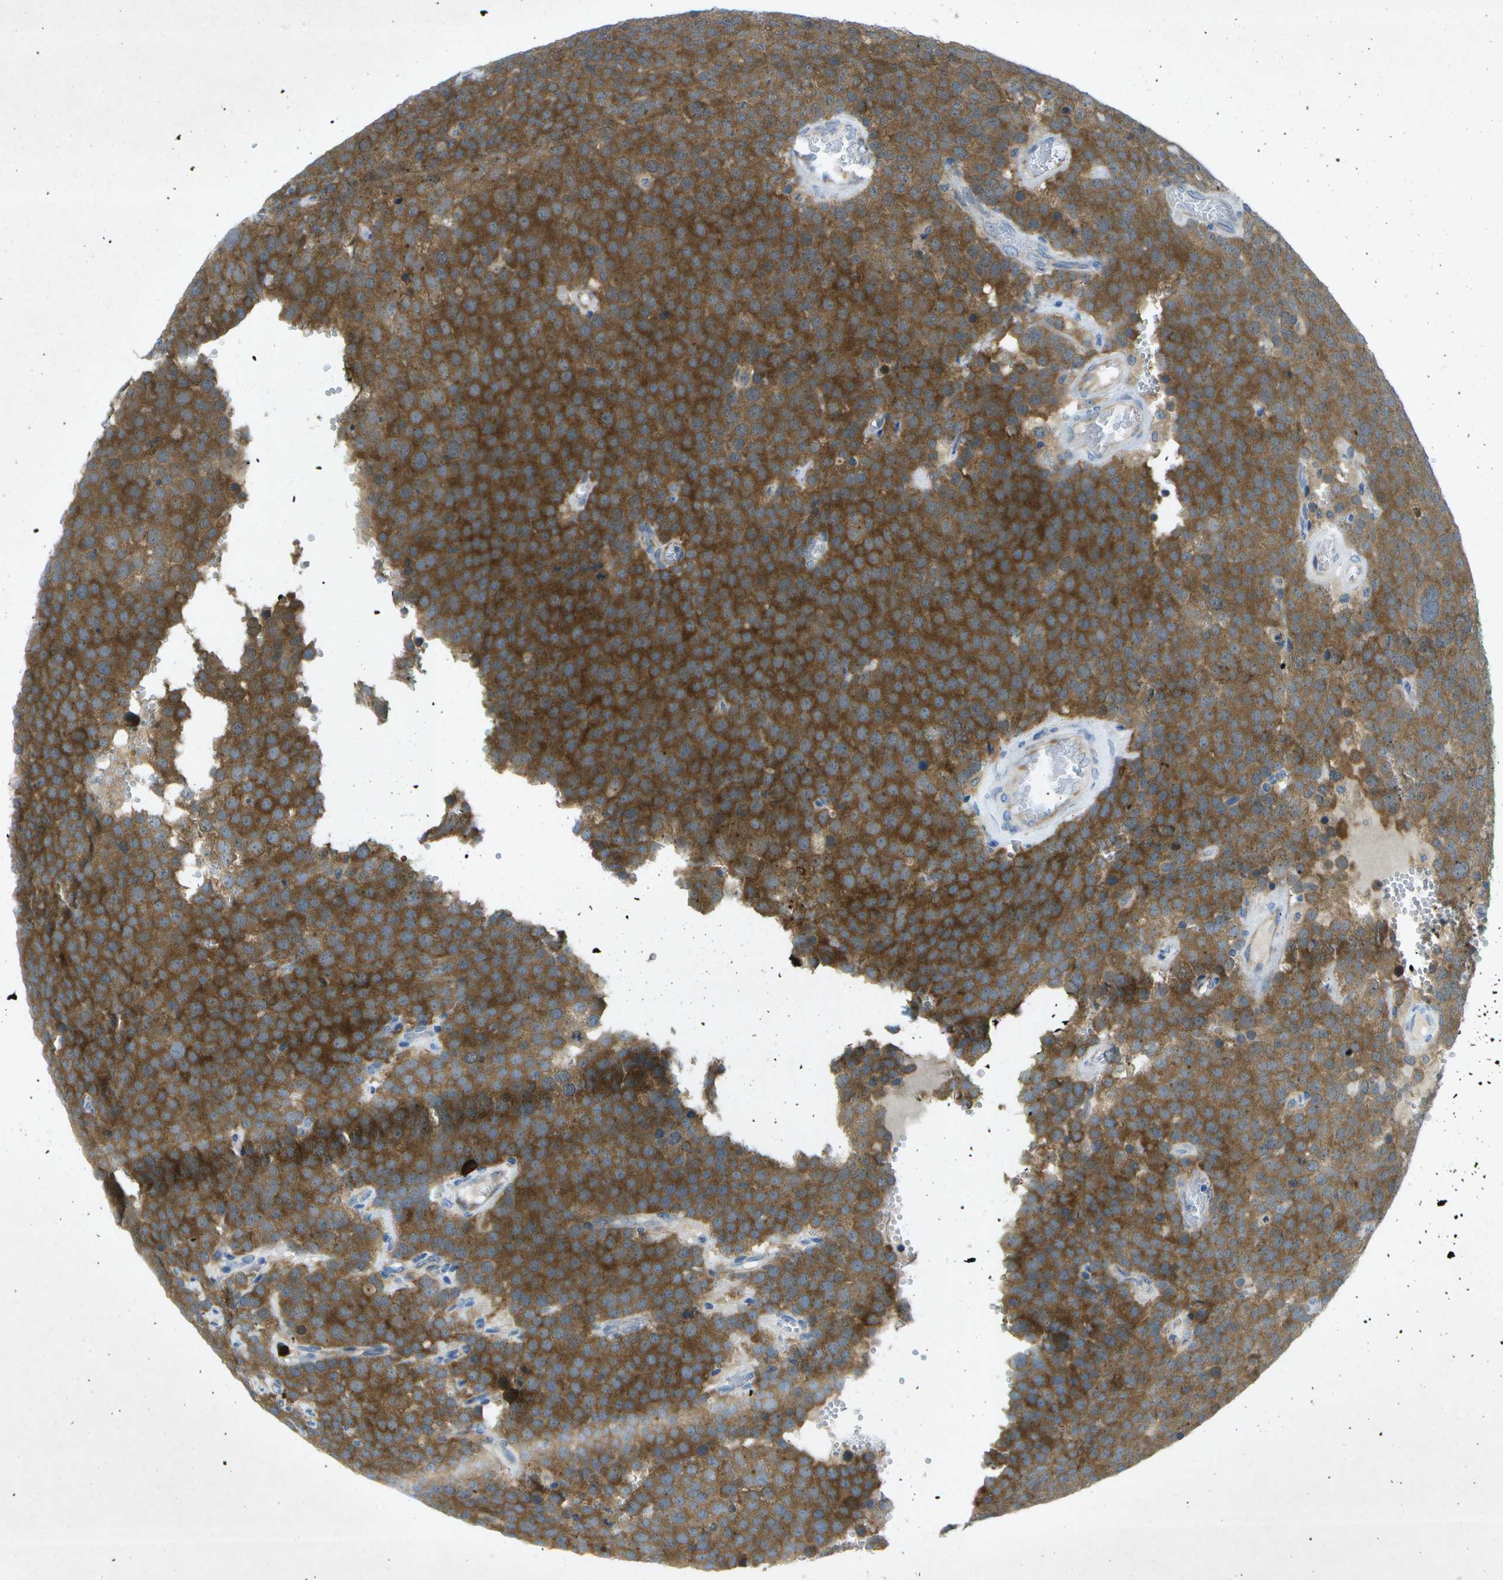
{"staining": {"intensity": "strong", "quantity": ">75%", "location": "cytoplasmic/membranous"}, "tissue": "testis cancer", "cell_type": "Tumor cells", "image_type": "cancer", "snomed": [{"axis": "morphology", "description": "Normal tissue, NOS"}, {"axis": "morphology", "description": "Seminoma, NOS"}, {"axis": "topography", "description": "Testis"}], "caption": "Strong cytoplasmic/membranous protein staining is identified in approximately >75% of tumor cells in testis seminoma. (DAB (3,3'-diaminobenzidine) = brown stain, brightfield microscopy at high magnification).", "gene": "WNK2", "patient": {"sex": "male", "age": 71}}